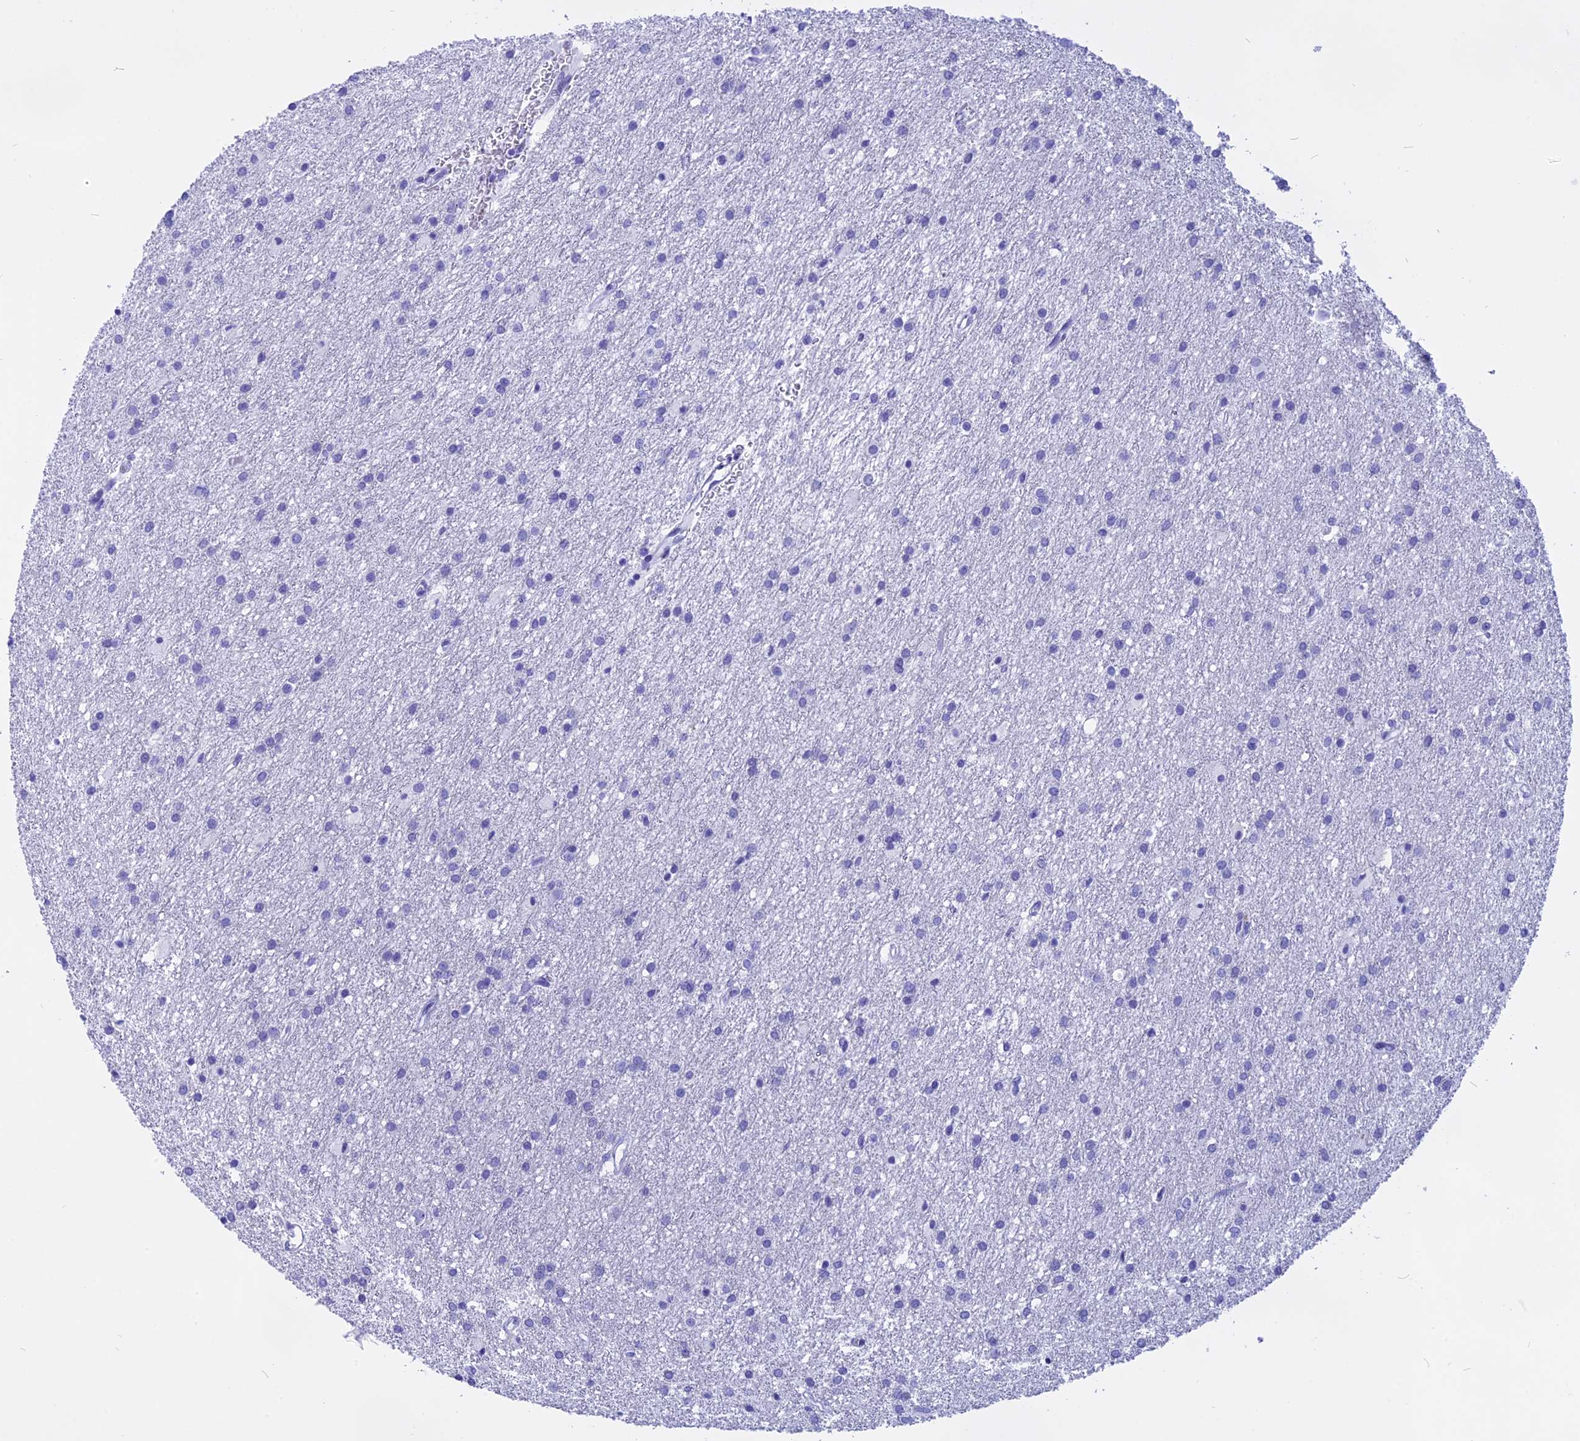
{"staining": {"intensity": "negative", "quantity": "none", "location": "none"}, "tissue": "glioma", "cell_type": "Tumor cells", "image_type": "cancer", "snomed": [{"axis": "morphology", "description": "Glioma, malignant, High grade"}, {"axis": "topography", "description": "Brain"}], "caption": "Immunohistochemistry of human glioma displays no staining in tumor cells.", "gene": "ISCA1", "patient": {"sex": "female", "age": 50}}